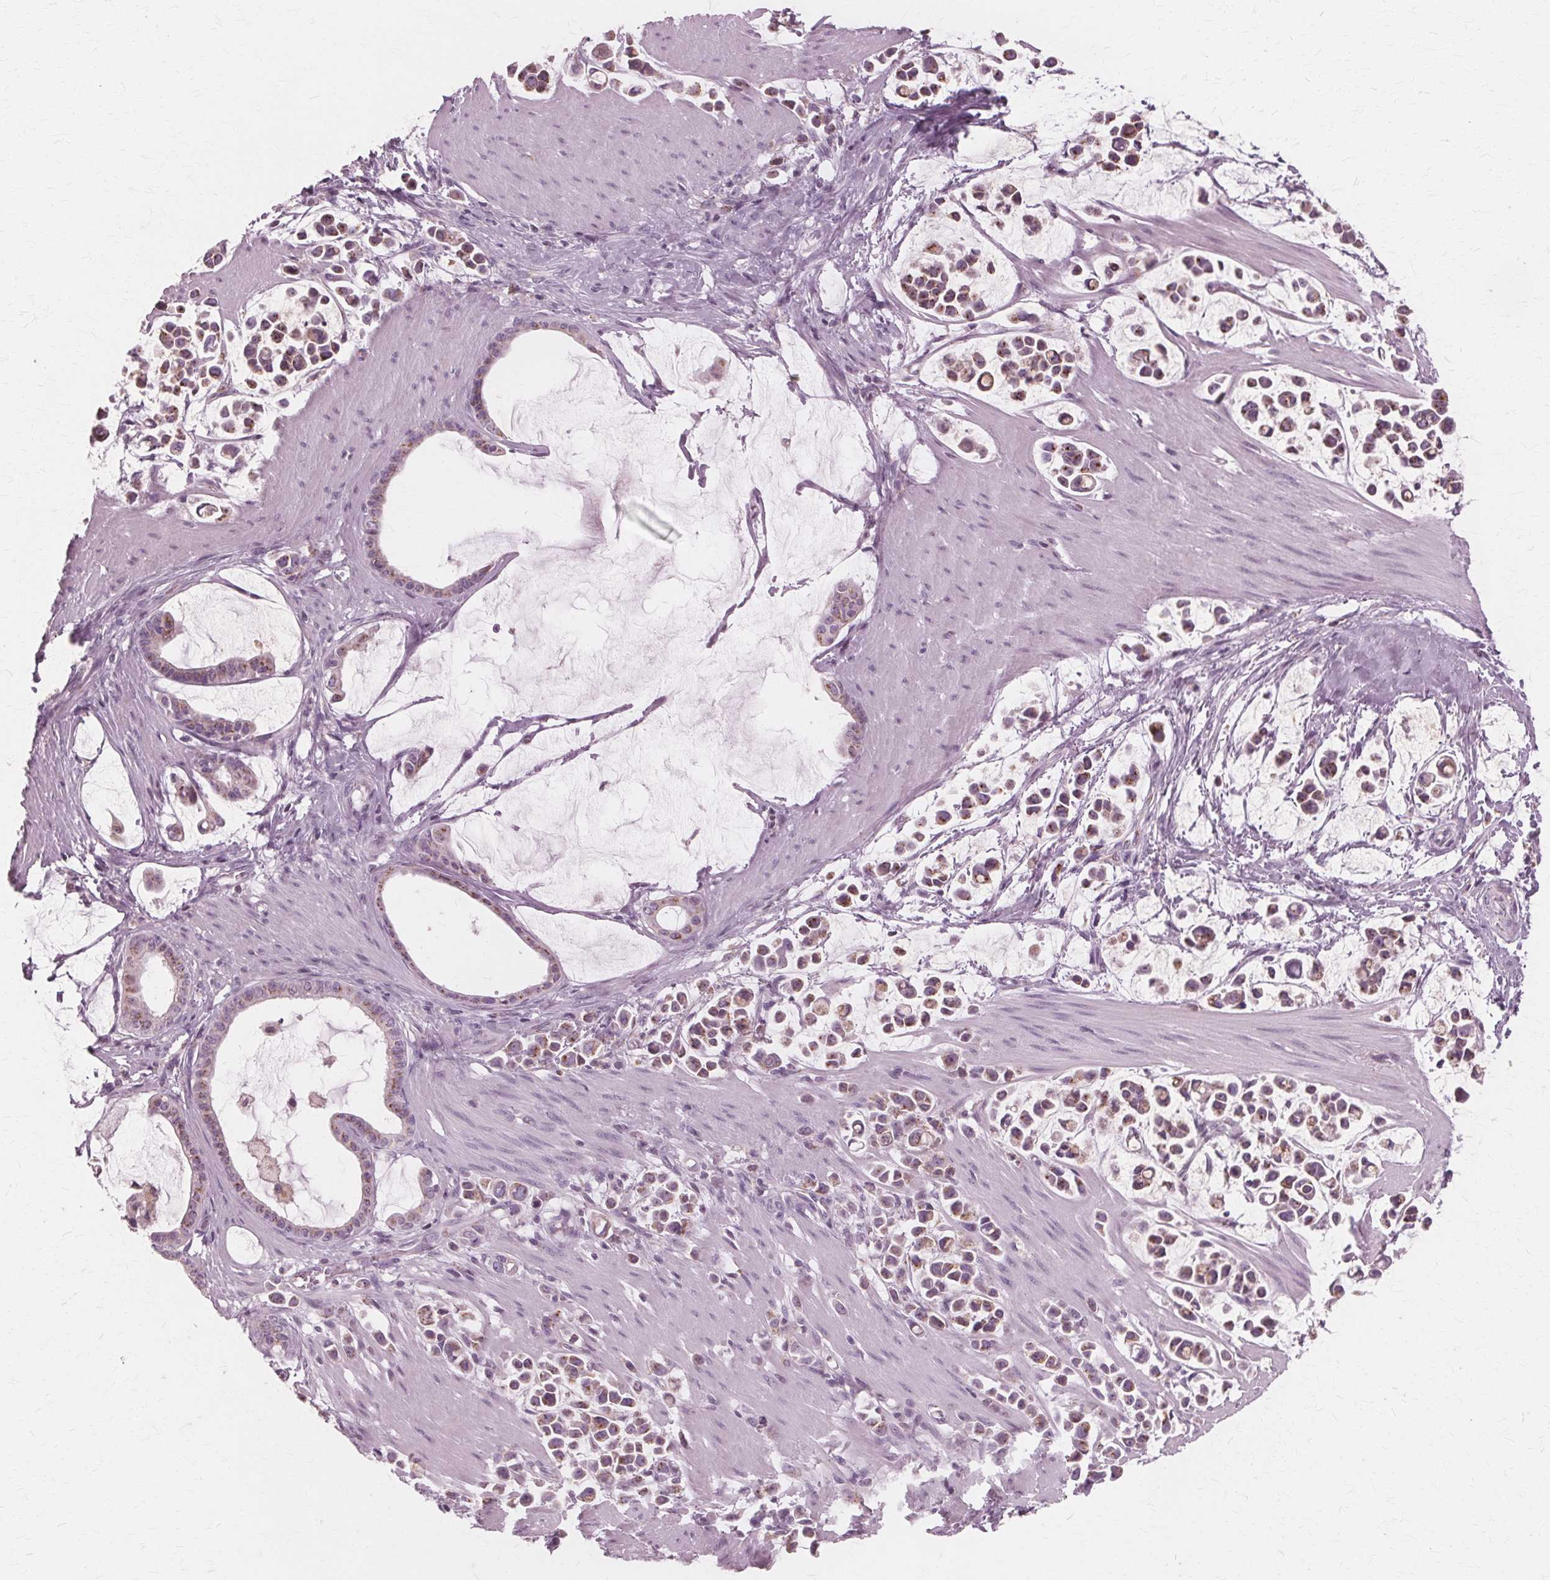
{"staining": {"intensity": "weak", "quantity": ">75%", "location": "cytoplasmic/membranous"}, "tissue": "stomach cancer", "cell_type": "Tumor cells", "image_type": "cancer", "snomed": [{"axis": "morphology", "description": "Adenocarcinoma, NOS"}, {"axis": "topography", "description": "Stomach"}], "caption": "DAB (3,3'-diaminobenzidine) immunohistochemical staining of human stomach cancer exhibits weak cytoplasmic/membranous protein expression in approximately >75% of tumor cells.", "gene": "DNASE2", "patient": {"sex": "male", "age": 82}}